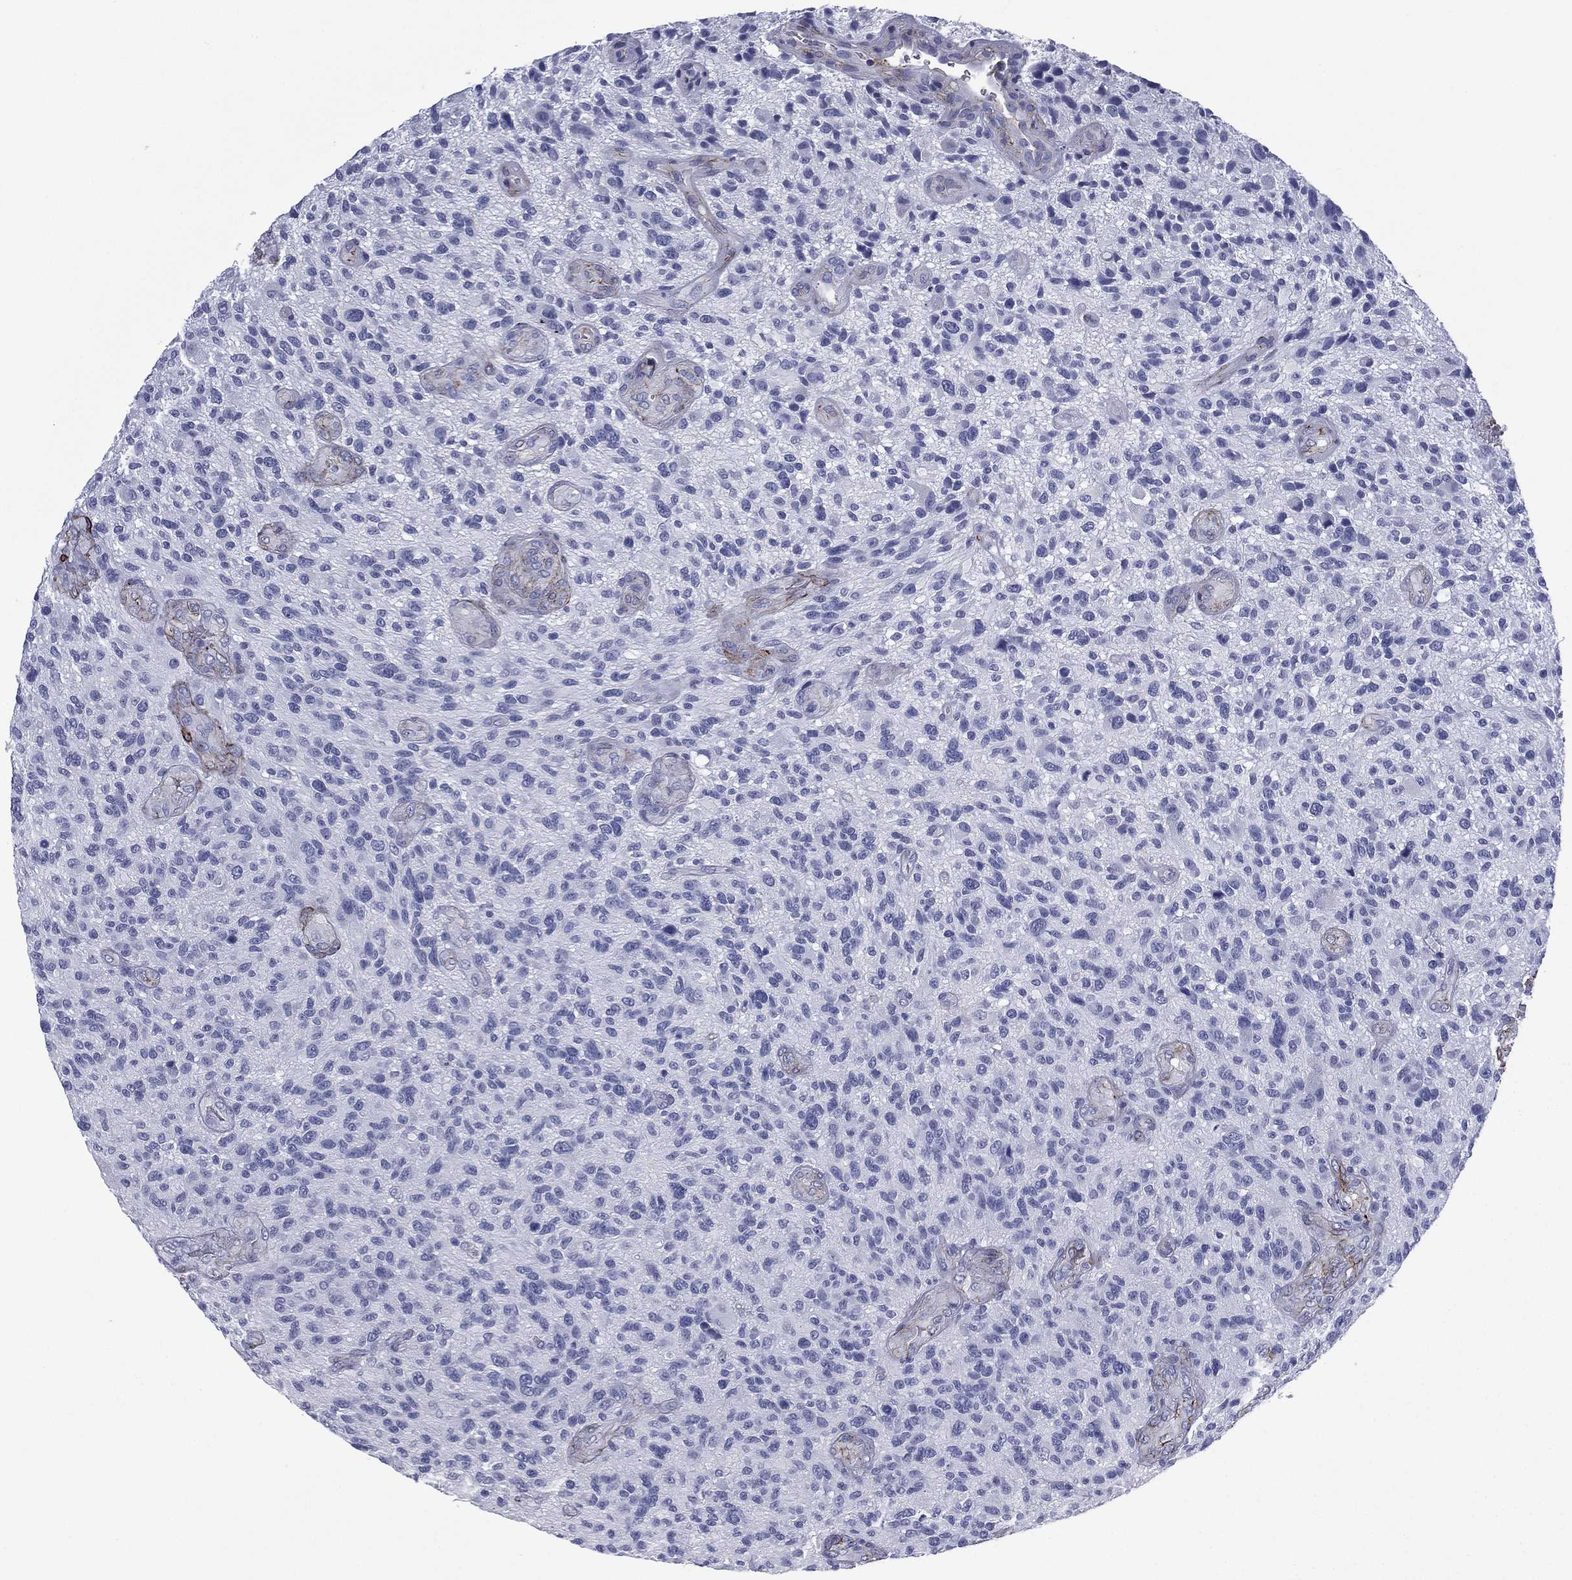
{"staining": {"intensity": "negative", "quantity": "none", "location": "none"}, "tissue": "glioma", "cell_type": "Tumor cells", "image_type": "cancer", "snomed": [{"axis": "morphology", "description": "Glioma, malignant, High grade"}, {"axis": "topography", "description": "Brain"}], "caption": "Tumor cells are negative for protein expression in human glioma. (Stains: DAB (3,3'-diaminobenzidine) IHC with hematoxylin counter stain, Microscopy: brightfield microscopy at high magnification).", "gene": "CAVIN3", "patient": {"sex": "male", "age": 47}}